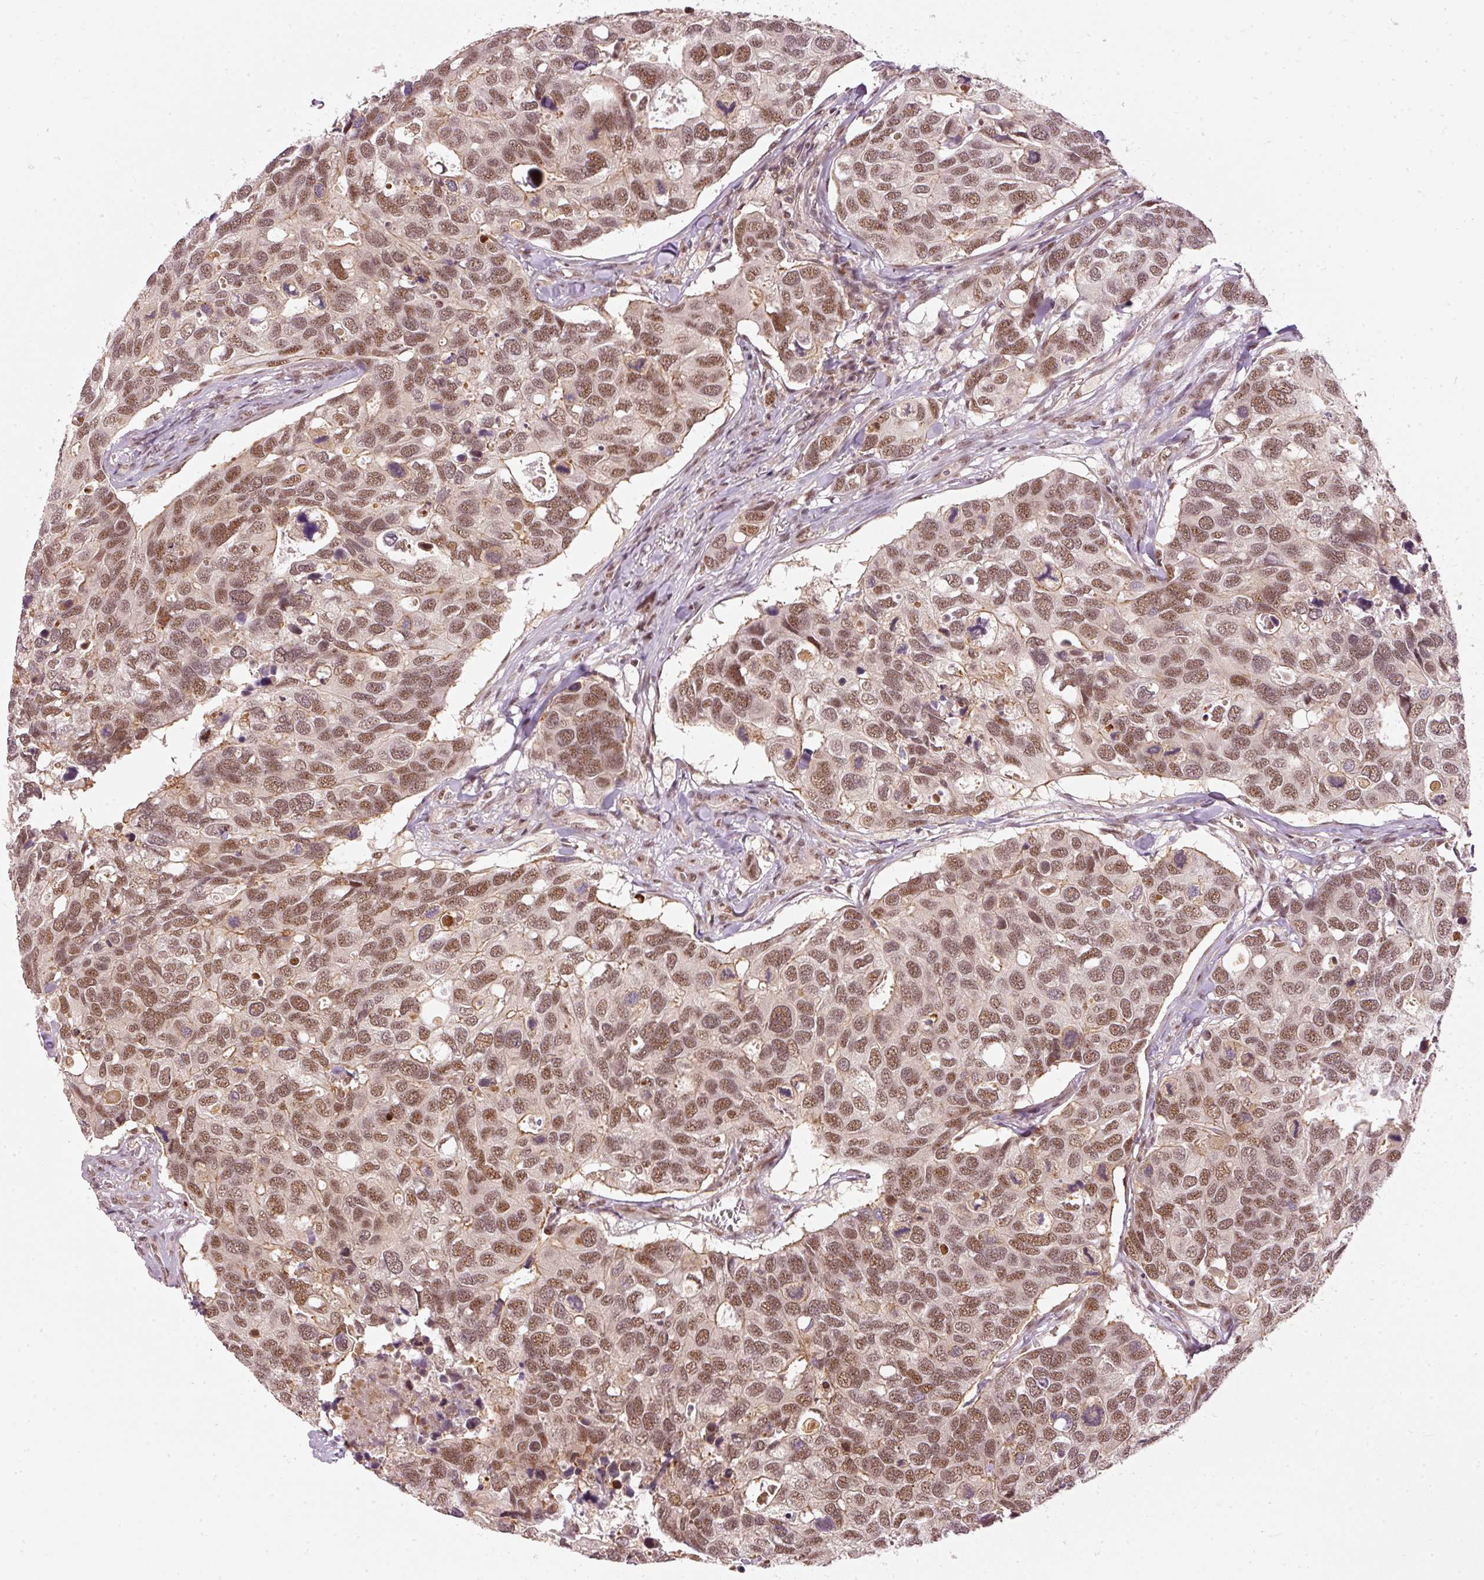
{"staining": {"intensity": "moderate", "quantity": ">75%", "location": "nuclear"}, "tissue": "breast cancer", "cell_type": "Tumor cells", "image_type": "cancer", "snomed": [{"axis": "morphology", "description": "Duct carcinoma"}, {"axis": "topography", "description": "Breast"}], "caption": "Human breast cancer stained with a brown dye displays moderate nuclear positive staining in approximately >75% of tumor cells.", "gene": "THOC6", "patient": {"sex": "female", "age": 83}}